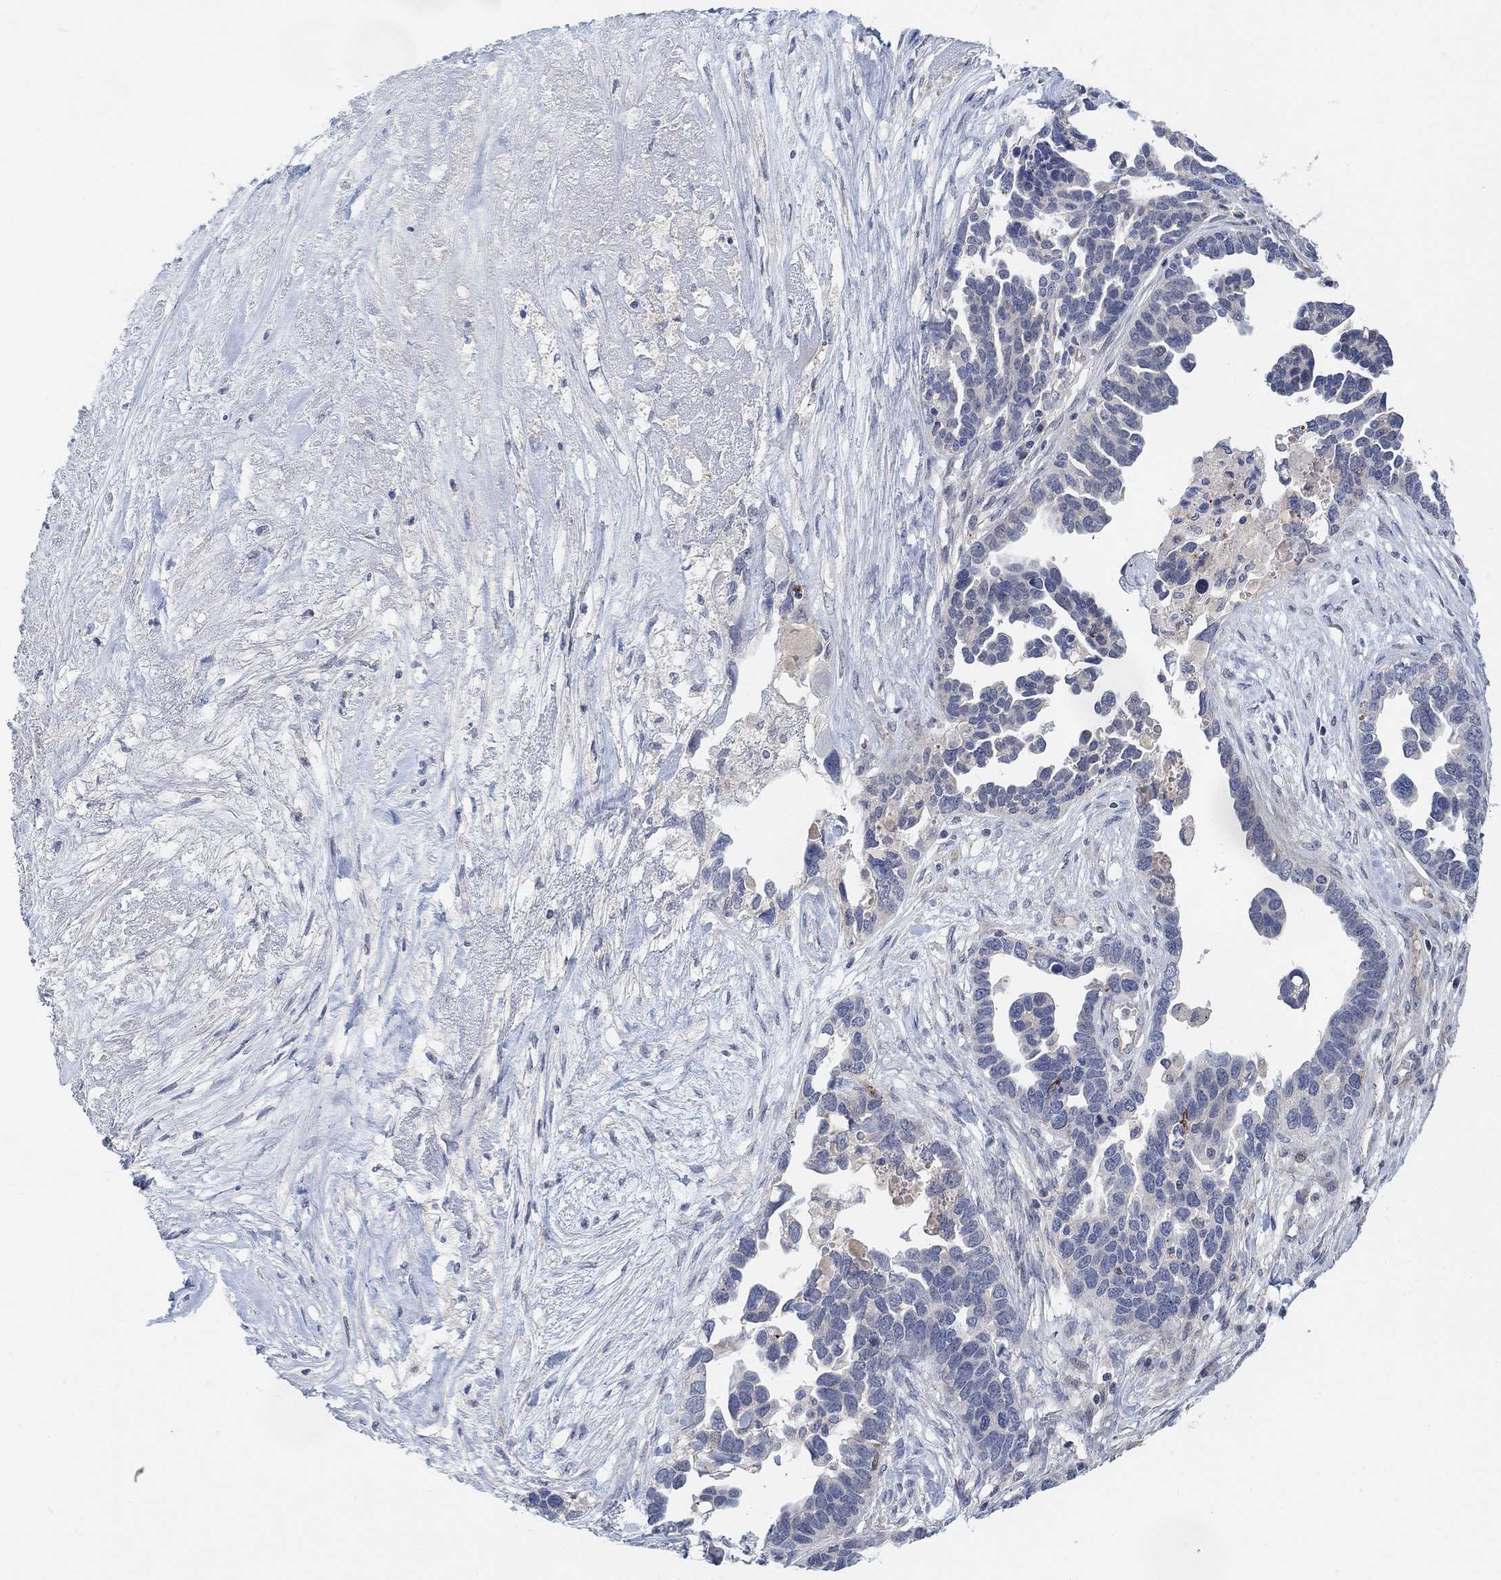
{"staining": {"intensity": "negative", "quantity": "none", "location": "none"}, "tissue": "ovarian cancer", "cell_type": "Tumor cells", "image_type": "cancer", "snomed": [{"axis": "morphology", "description": "Cystadenocarcinoma, serous, NOS"}, {"axis": "topography", "description": "Ovary"}], "caption": "An image of human ovarian cancer (serous cystadenocarcinoma) is negative for staining in tumor cells.", "gene": "HCRTR1", "patient": {"sex": "female", "age": 54}}